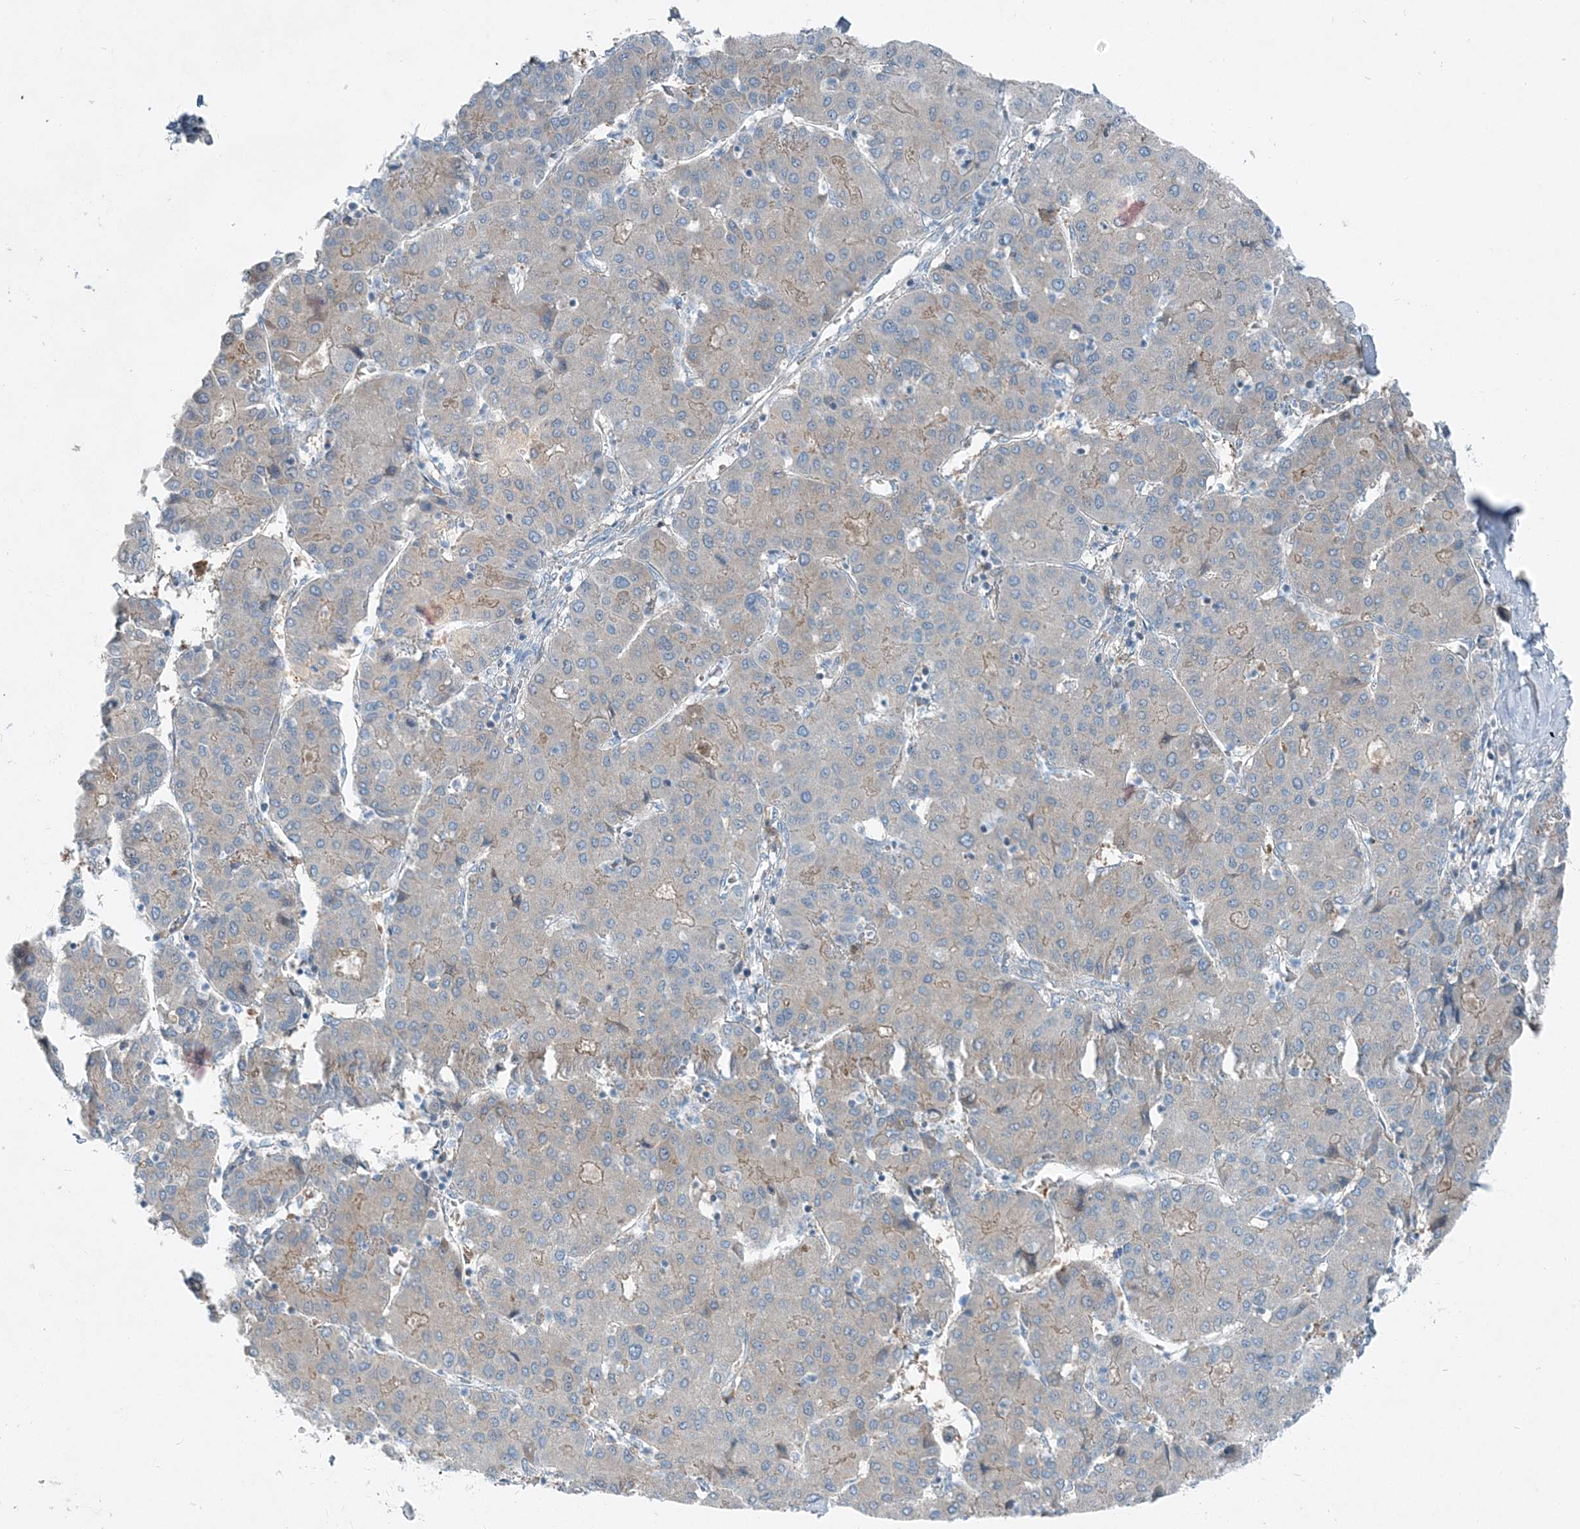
{"staining": {"intensity": "negative", "quantity": "none", "location": "none"}, "tissue": "liver cancer", "cell_type": "Tumor cells", "image_type": "cancer", "snomed": [{"axis": "morphology", "description": "Carcinoma, Hepatocellular, NOS"}, {"axis": "topography", "description": "Liver"}], "caption": "This micrograph is of liver hepatocellular carcinoma stained with immunohistochemistry (IHC) to label a protein in brown with the nuclei are counter-stained blue. There is no positivity in tumor cells.", "gene": "ARMH1", "patient": {"sex": "male", "age": 65}}